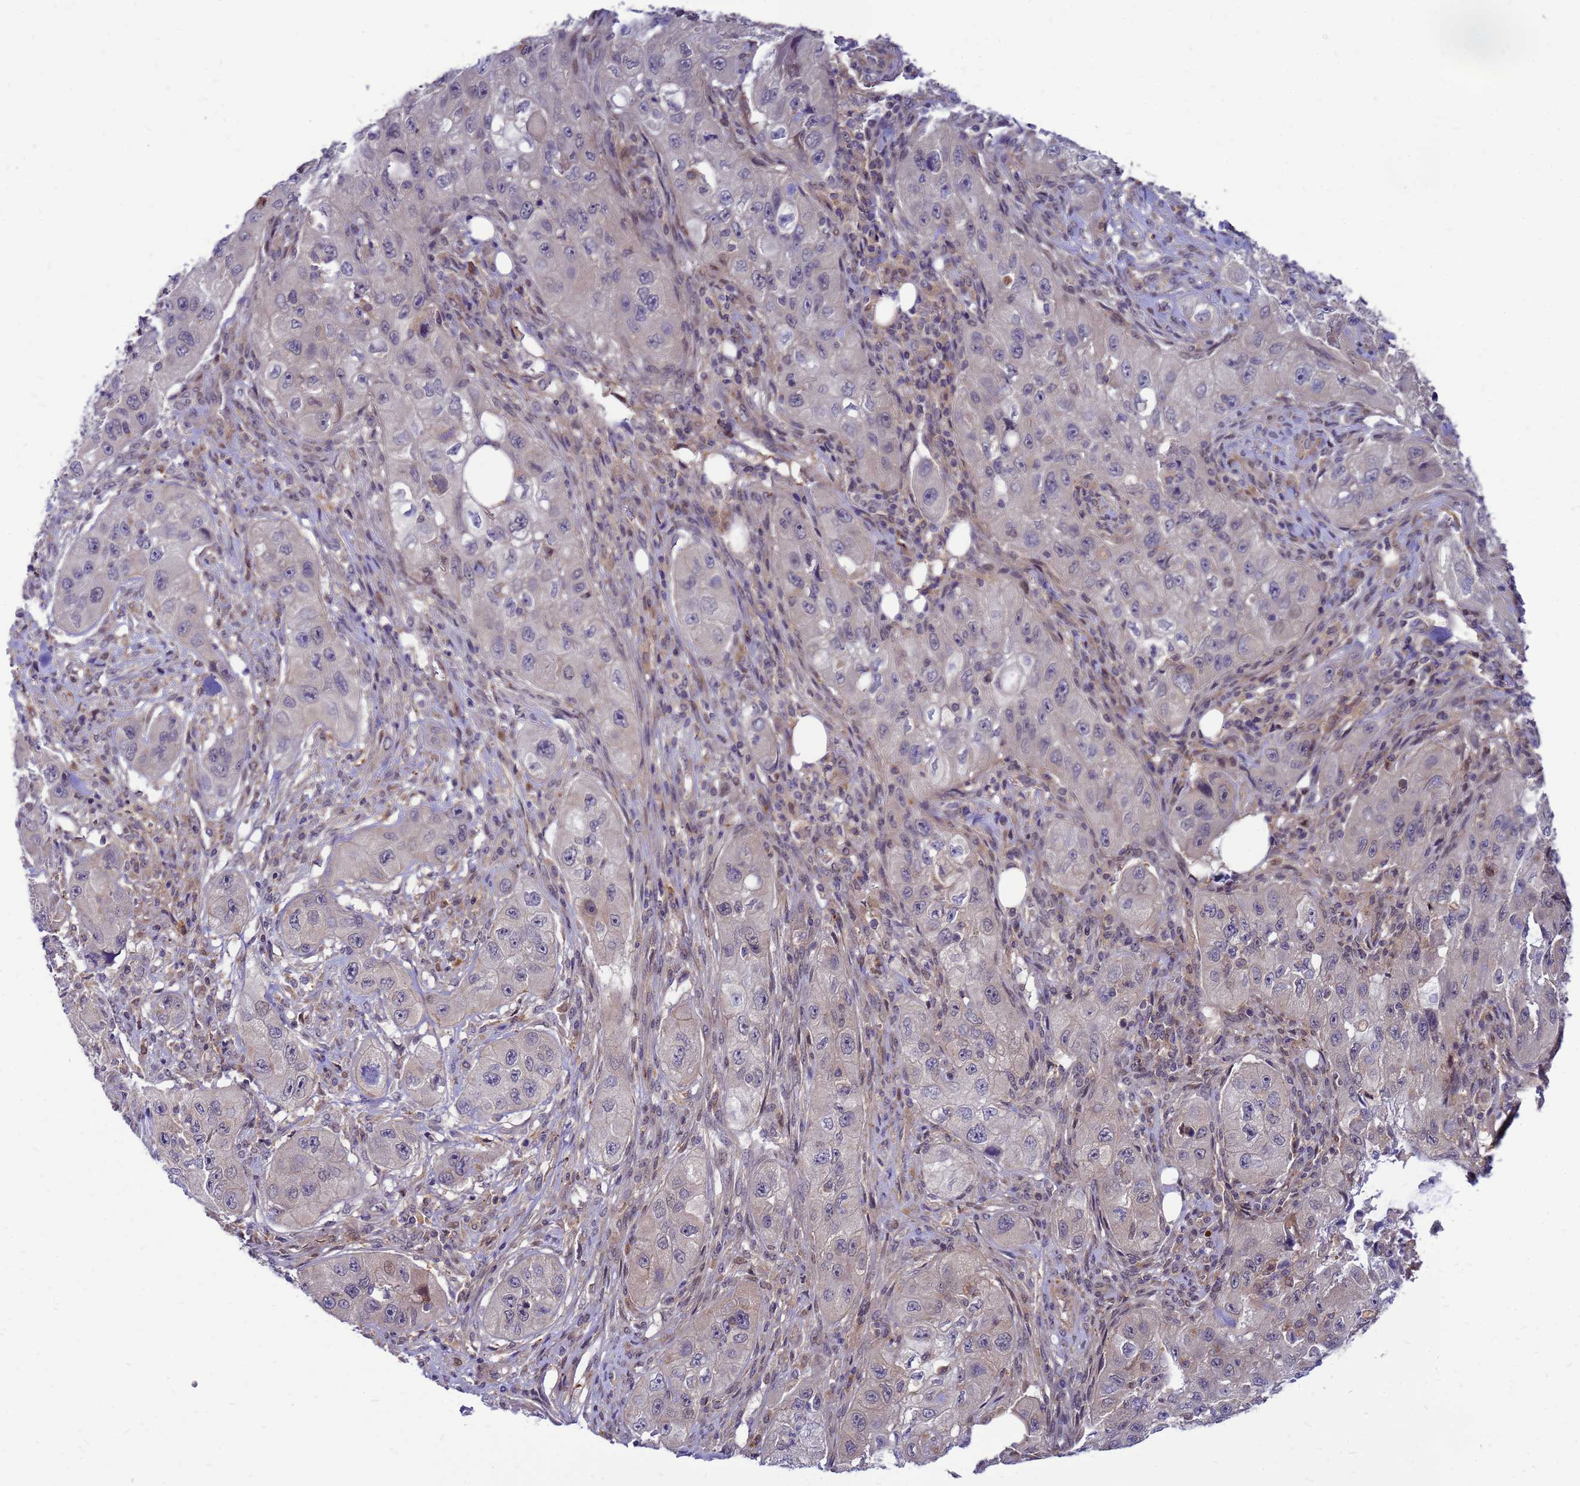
{"staining": {"intensity": "negative", "quantity": "none", "location": "none"}, "tissue": "skin cancer", "cell_type": "Tumor cells", "image_type": "cancer", "snomed": [{"axis": "morphology", "description": "Squamous cell carcinoma, NOS"}, {"axis": "topography", "description": "Skin"}, {"axis": "topography", "description": "Subcutis"}], "caption": "IHC micrograph of neoplastic tissue: skin cancer stained with DAB (3,3'-diaminobenzidine) demonstrates no significant protein expression in tumor cells.", "gene": "ENOPH1", "patient": {"sex": "male", "age": 73}}